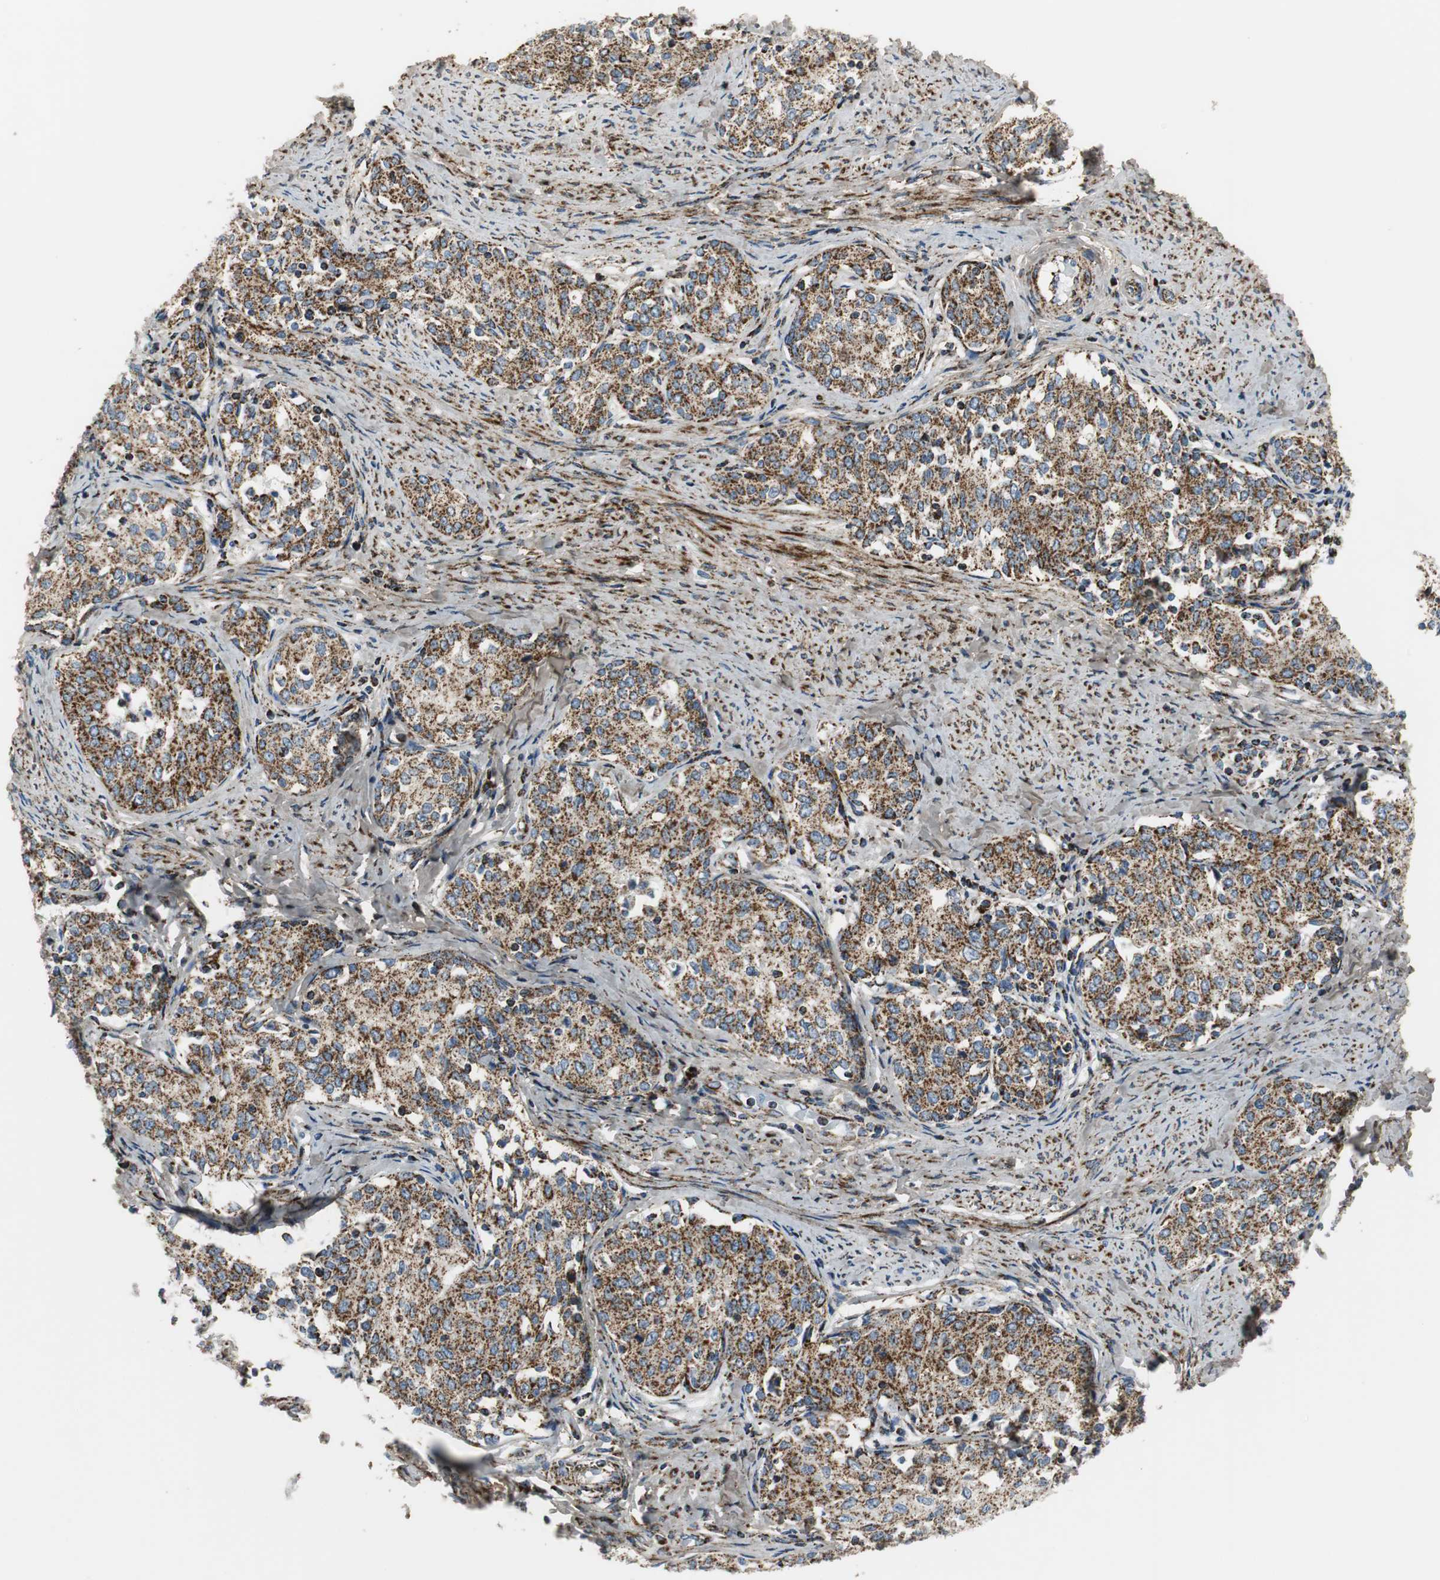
{"staining": {"intensity": "strong", "quantity": ">75%", "location": "cytoplasmic/membranous"}, "tissue": "cervical cancer", "cell_type": "Tumor cells", "image_type": "cancer", "snomed": [{"axis": "morphology", "description": "Squamous cell carcinoma, NOS"}, {"axis": "morphology", "description": "Adenocarcinoma, NOS"}, {"axis": "topography", "description": "Cervix"}], "caption": "Immunohistochemistry (DAB) staining of squamous cell carcinoma (cervical) shows strong cytoplasmic/membranous protein positivity in approximately >75% of tumor cells.", "gene": "C1QTNF7", "patient": {"sex": "female", "age": 52}}